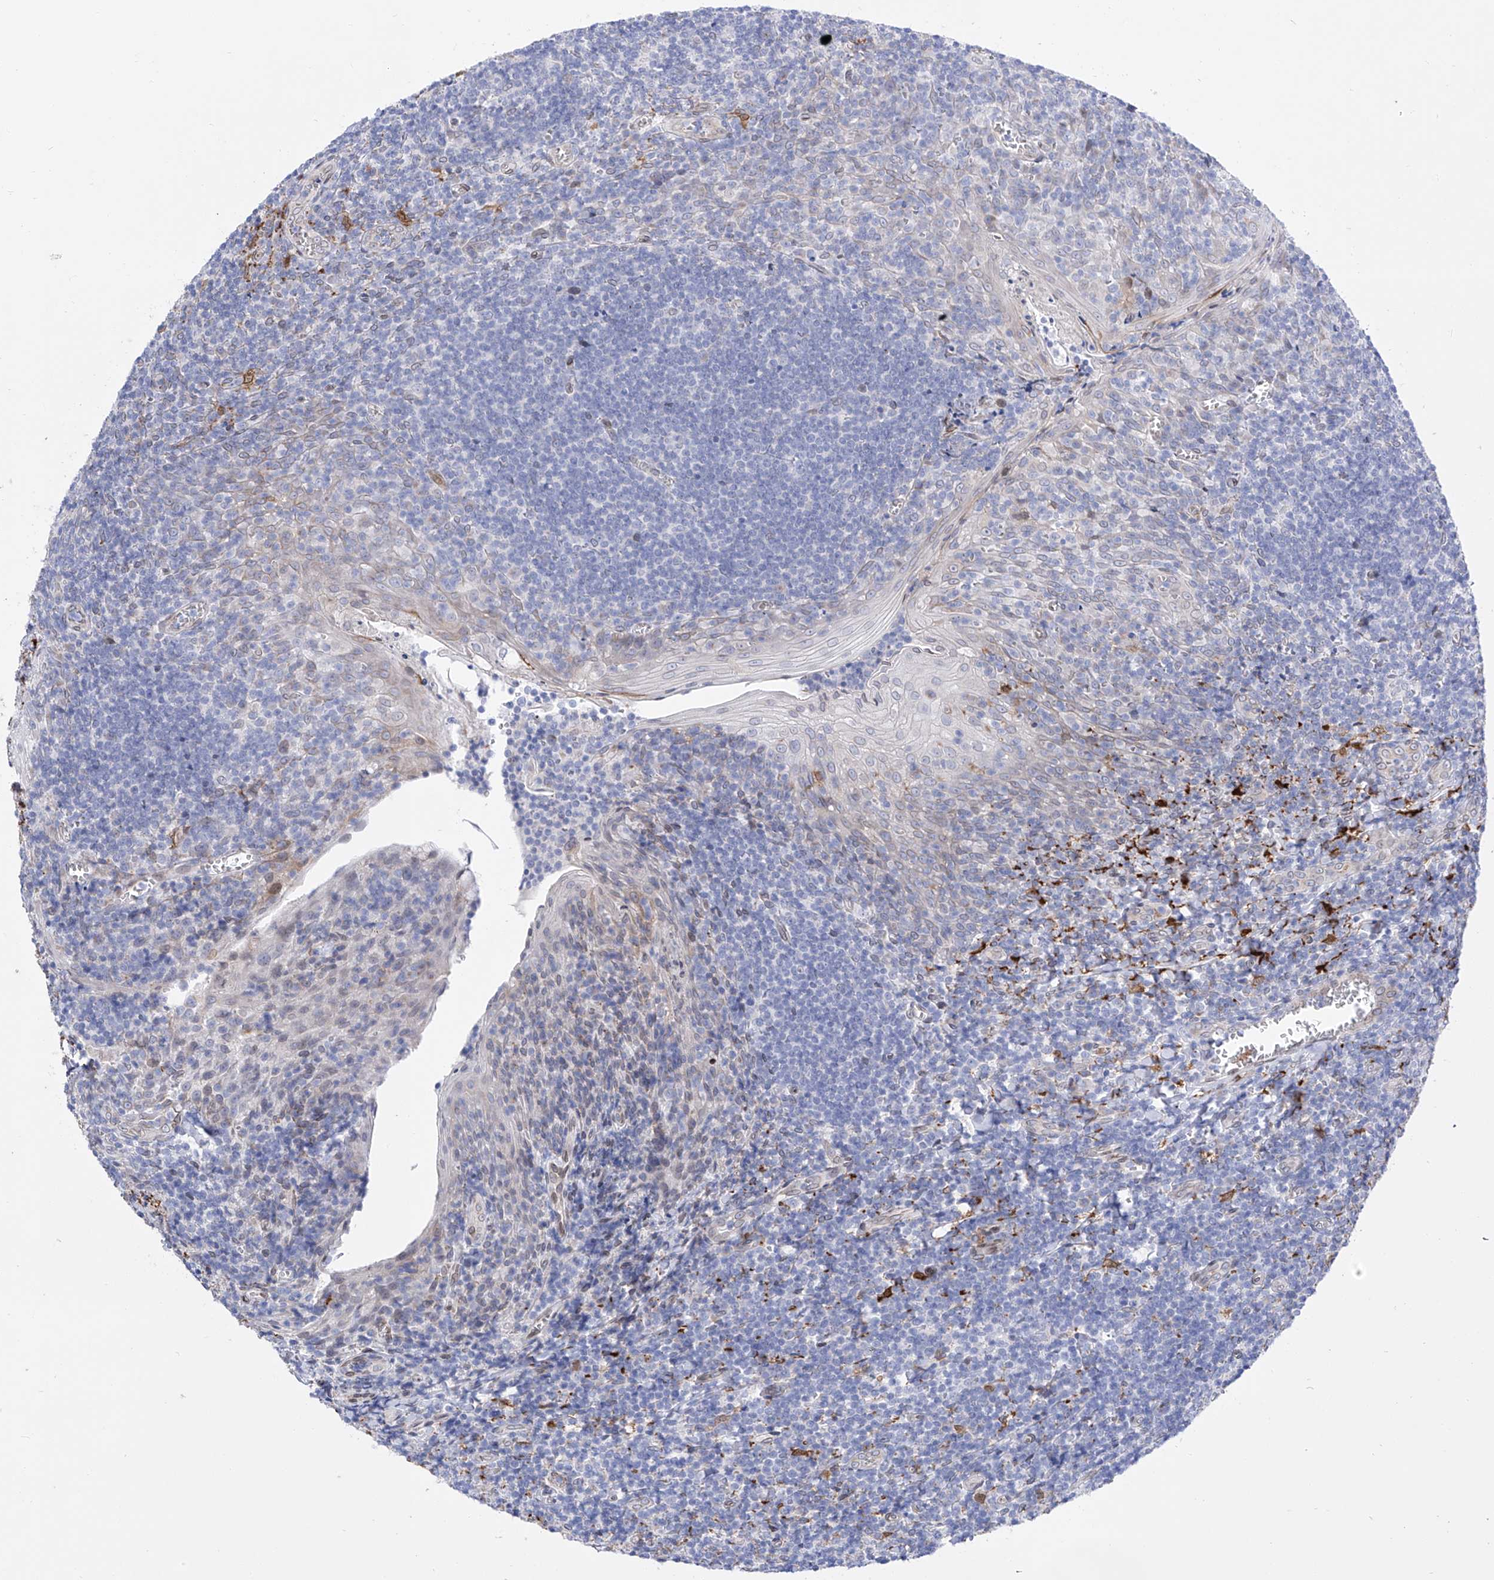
{"staining": {"intensity": "negative", "quantity": "none", "location": "none"}, "tissue": "tonsil", "cell_type": "Germinal center cells", "image_type": "normal", "snomed": [{"axis": "morphology", "description": "Normal tissue, NOS"}, {"axis": "topography", "description": "Tonsil"}], "caption": "Immunohistochemistry (IHC) micrograph of normal human tonsil stained for a protein (brown), which reveals no expression in germinal center cells. (Stains: DAB (3,3'-diaminobenzidine) immunohistochemistry (IHC) with hematoxylin counter stain, Microscopy: brightfield microscopy at high magnification).", "gene": "LCLAT1", "patient": {"sex": "male", "age": 27}}